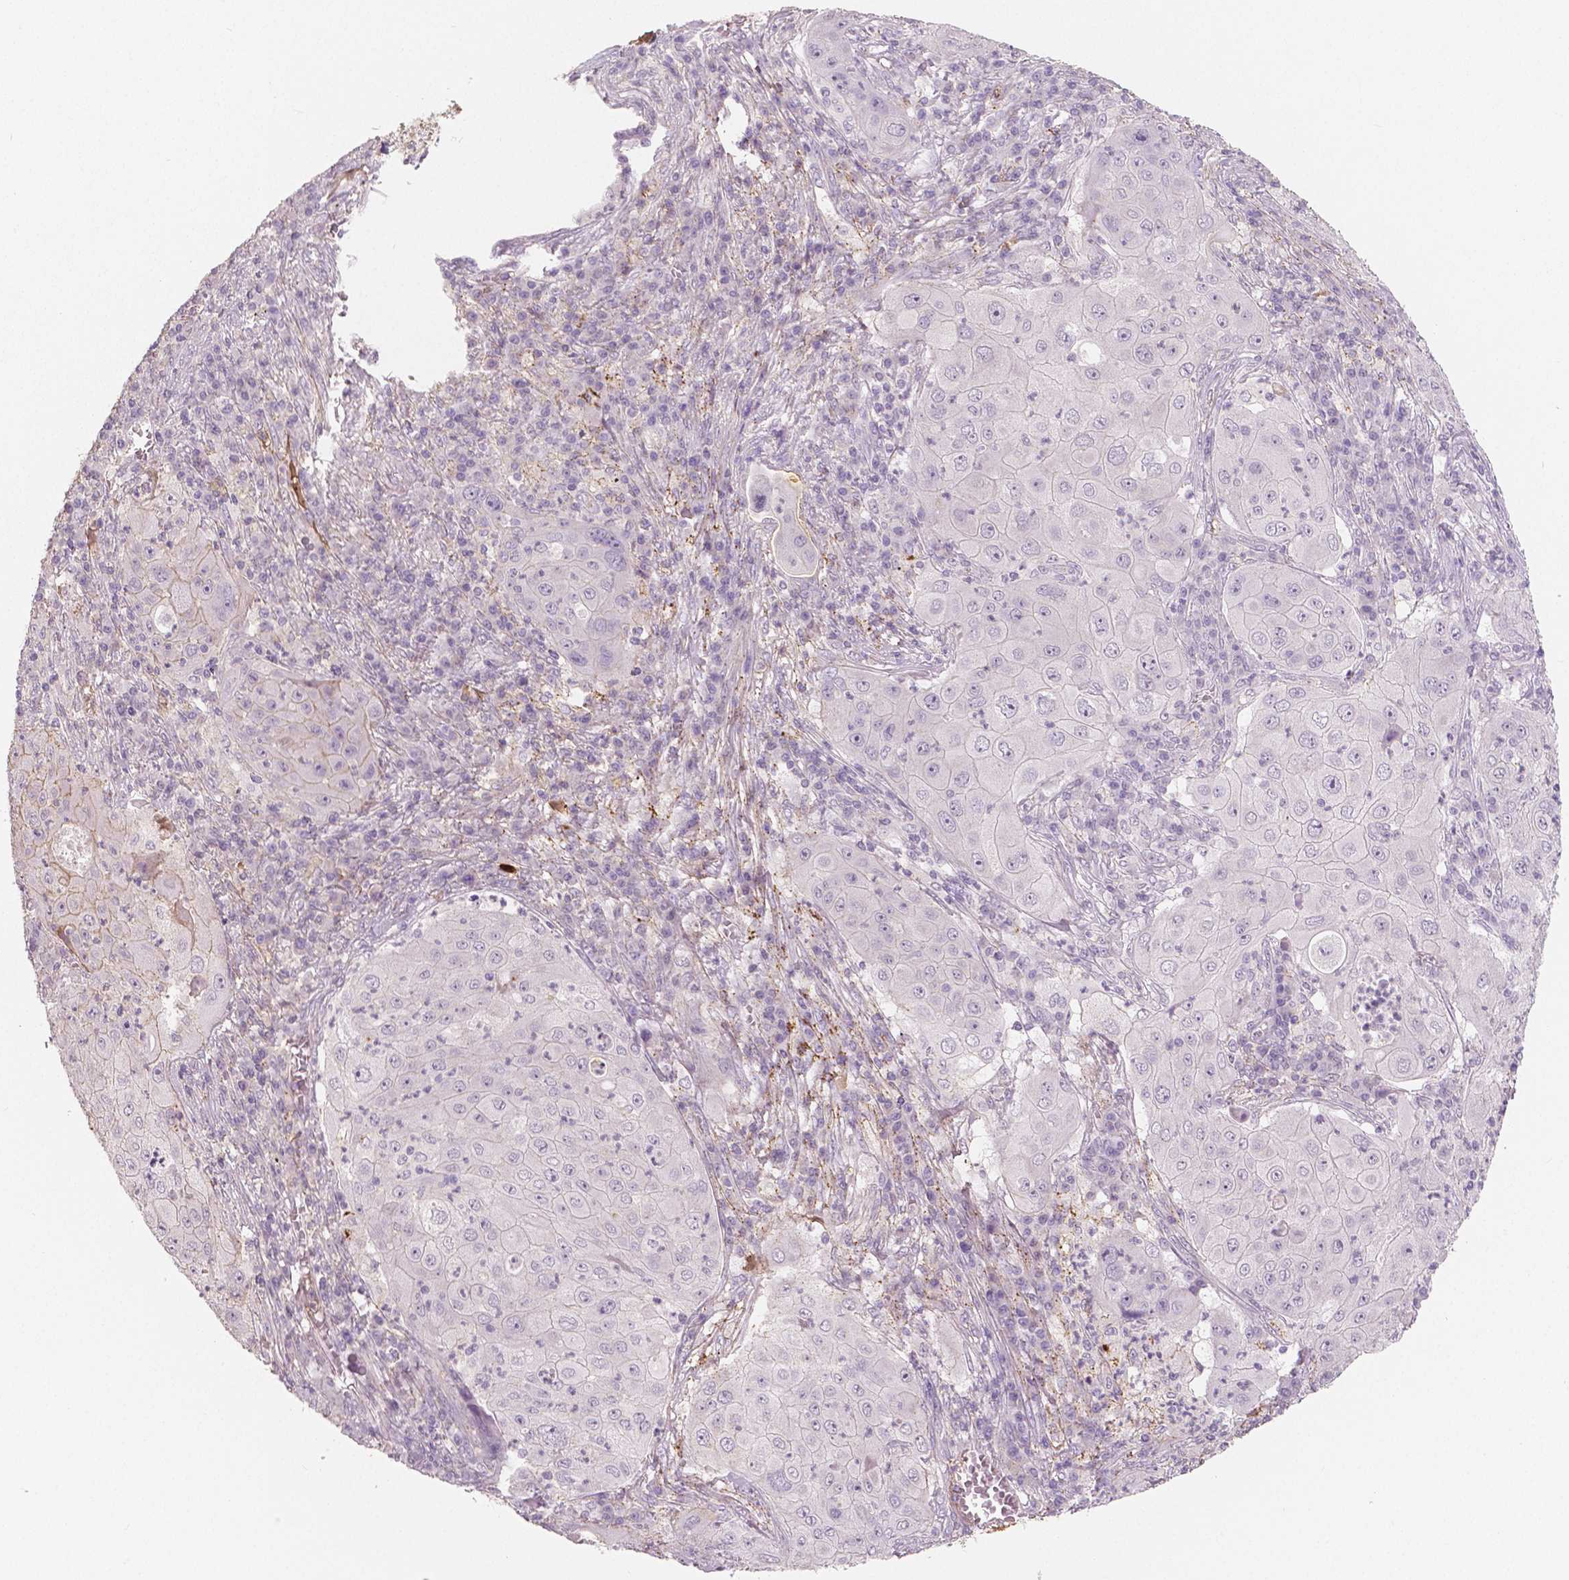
{"staining": {"intensity": "negative", "quantity": "none", "location": "none"}, "tissue": "lung cancer", "cell_type": "Tumor cells", "image_type": "cancer", "snomed": [{"axis": "morphology", "description": "Squamous cell carcinoma, NOS"}, {"axis": "topography", "description": "Lung"}], "caption": "Immunohistochemistry photomicrograph of neoplastic tissue: human squamous cell carcinoma (lung) stained with DAB (3,3'-diaminobenzidine) displays no significant protein expression in tumor cells. Brightfield microscopy of IHC stained with DAB (3,3'-diaminobenzidine) (brown) and hematoxylin (blue), captured at high magnification.", "gene": "APOA4", "patient": {"sex": "female", "age": 59}}